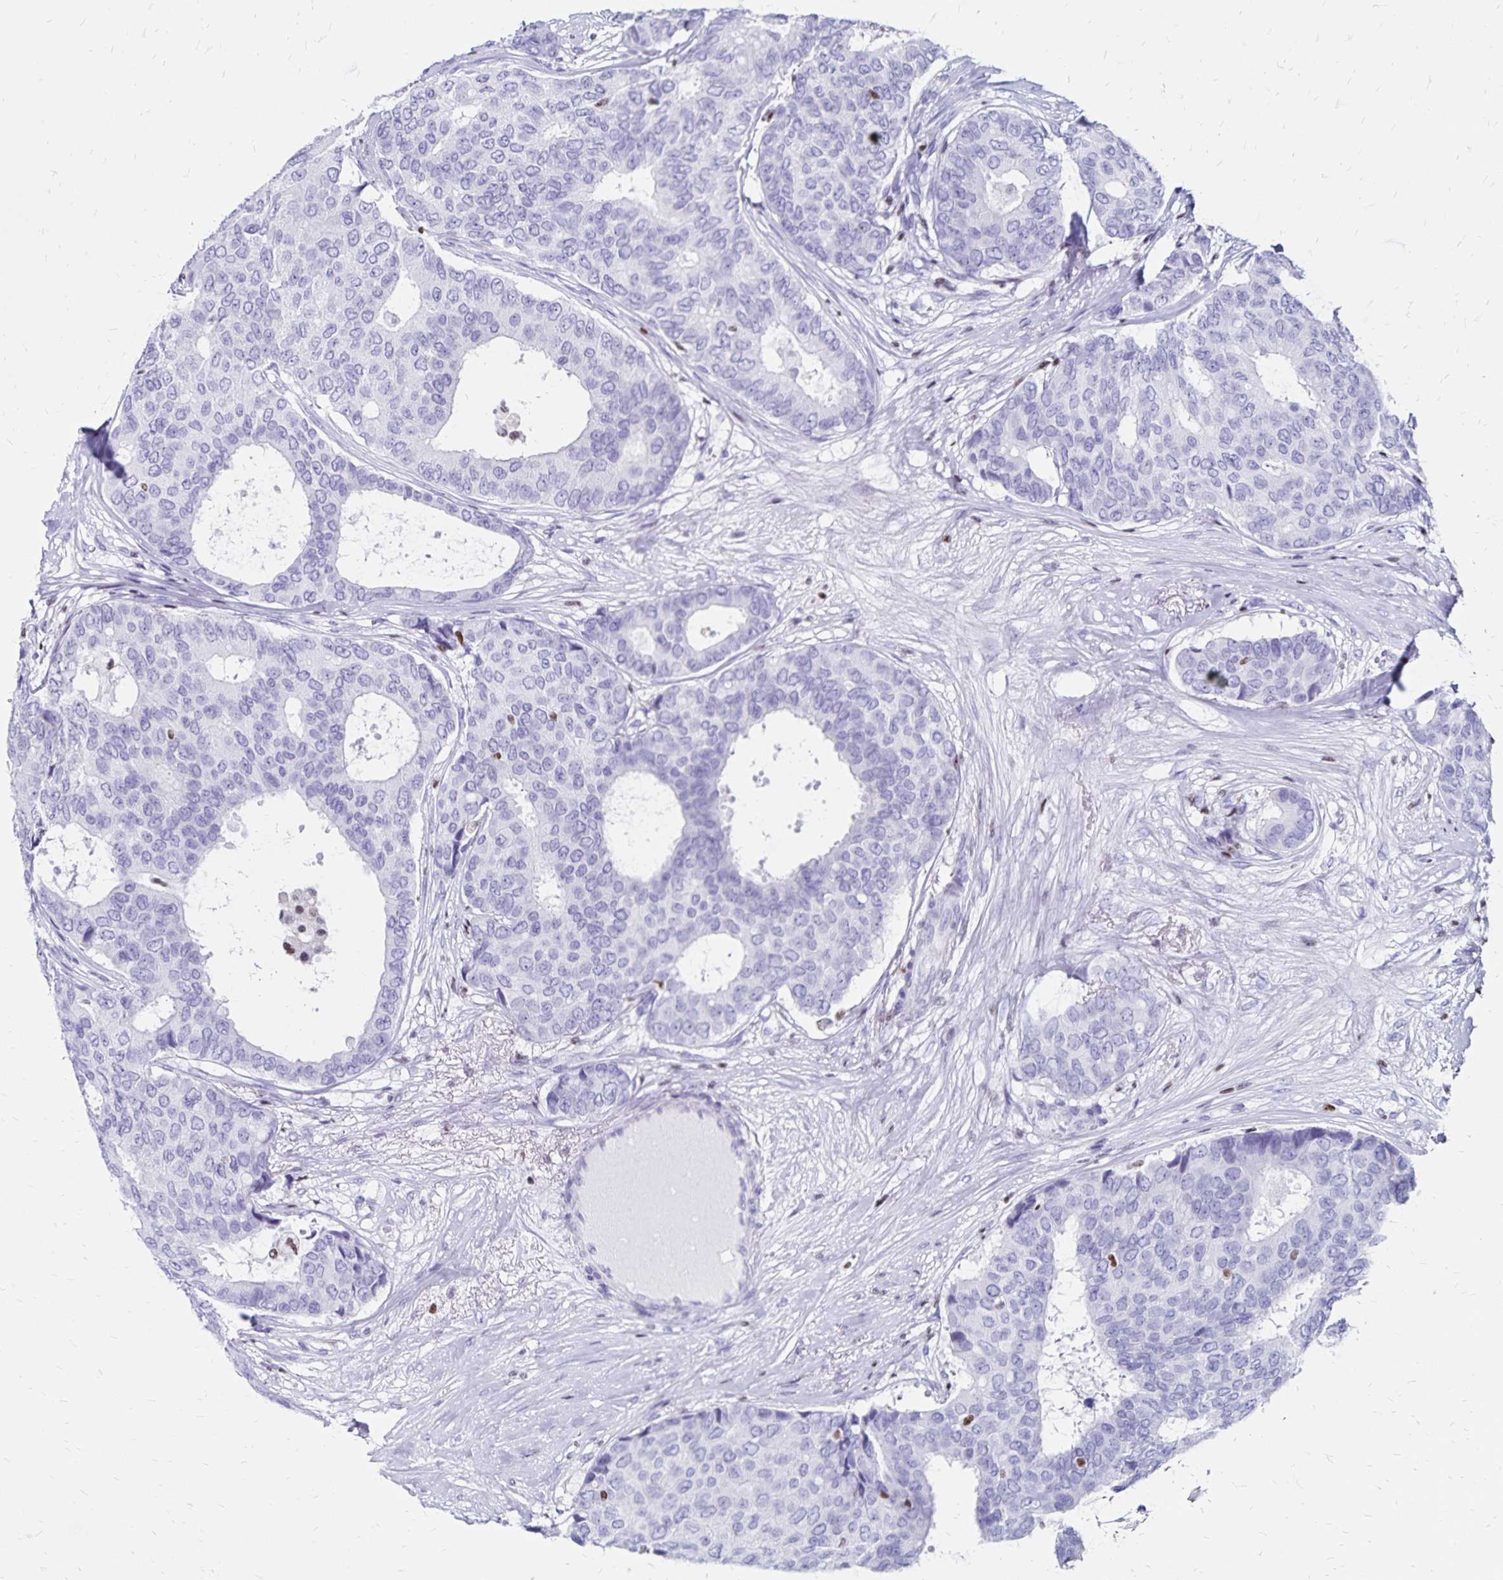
{"staining": {"intensity": "negative", "quantity": "none", "location": "none"}, "tissue": "breast cancer", "cell_type": "Tumor cells", "image_type": "cancer", "snomed": [{"axis": "morphology", "description": "Duct carcinoma"}, {"axis": "topography", "description": "Breast"}], "caption": "Immunohistochemical staining of invasive ductal carcinoma (breast) displays no significant positivity in tumor cells.", "gene": "IKZF1", "patient": {"sex": "female", "age": 75}}